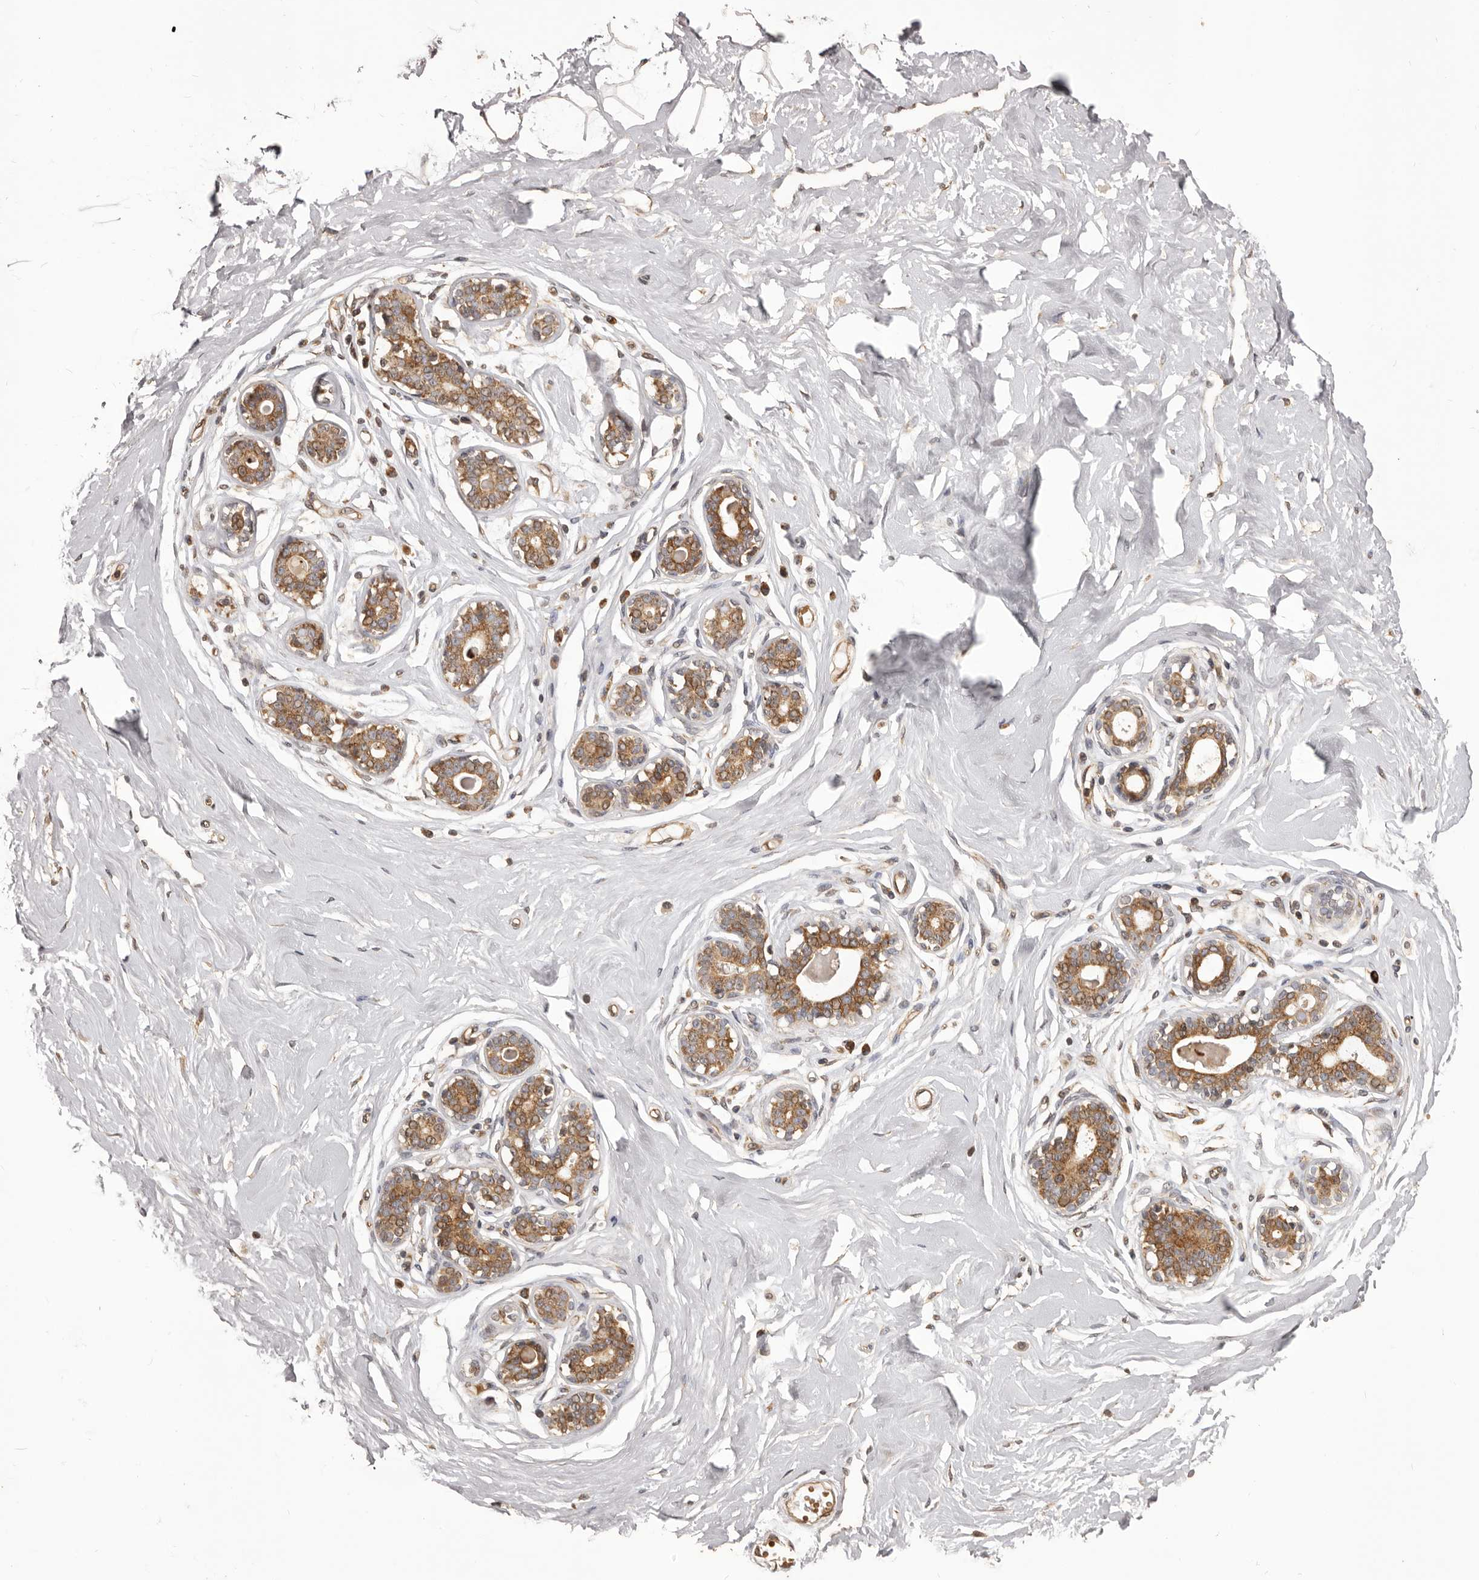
{"staining": {"intensity": "weak", "quantity": "<25%", "location": "cytoplasmic/membranous"}, "tissue": "breast", "cell_type": "Adipocytes", "image_type": "normal", "snomed": [{"axis": "morphology", "description": "Normal tissue, NOS"}, {"axis": "morphology", "description": "Adenoma, NOS"}, {"axis": "topography", "description": "Breast"}], "caption": "High magnification brightfield microscopy of unremarkable breast stained with DAB (3,3'-diaminobenzidine) (brown) and counterstained with hematoxylin (blue): adipocytes show no significant staining.", "gene": "QRSL1", "patient": {"sex": "female", "age": 23}}